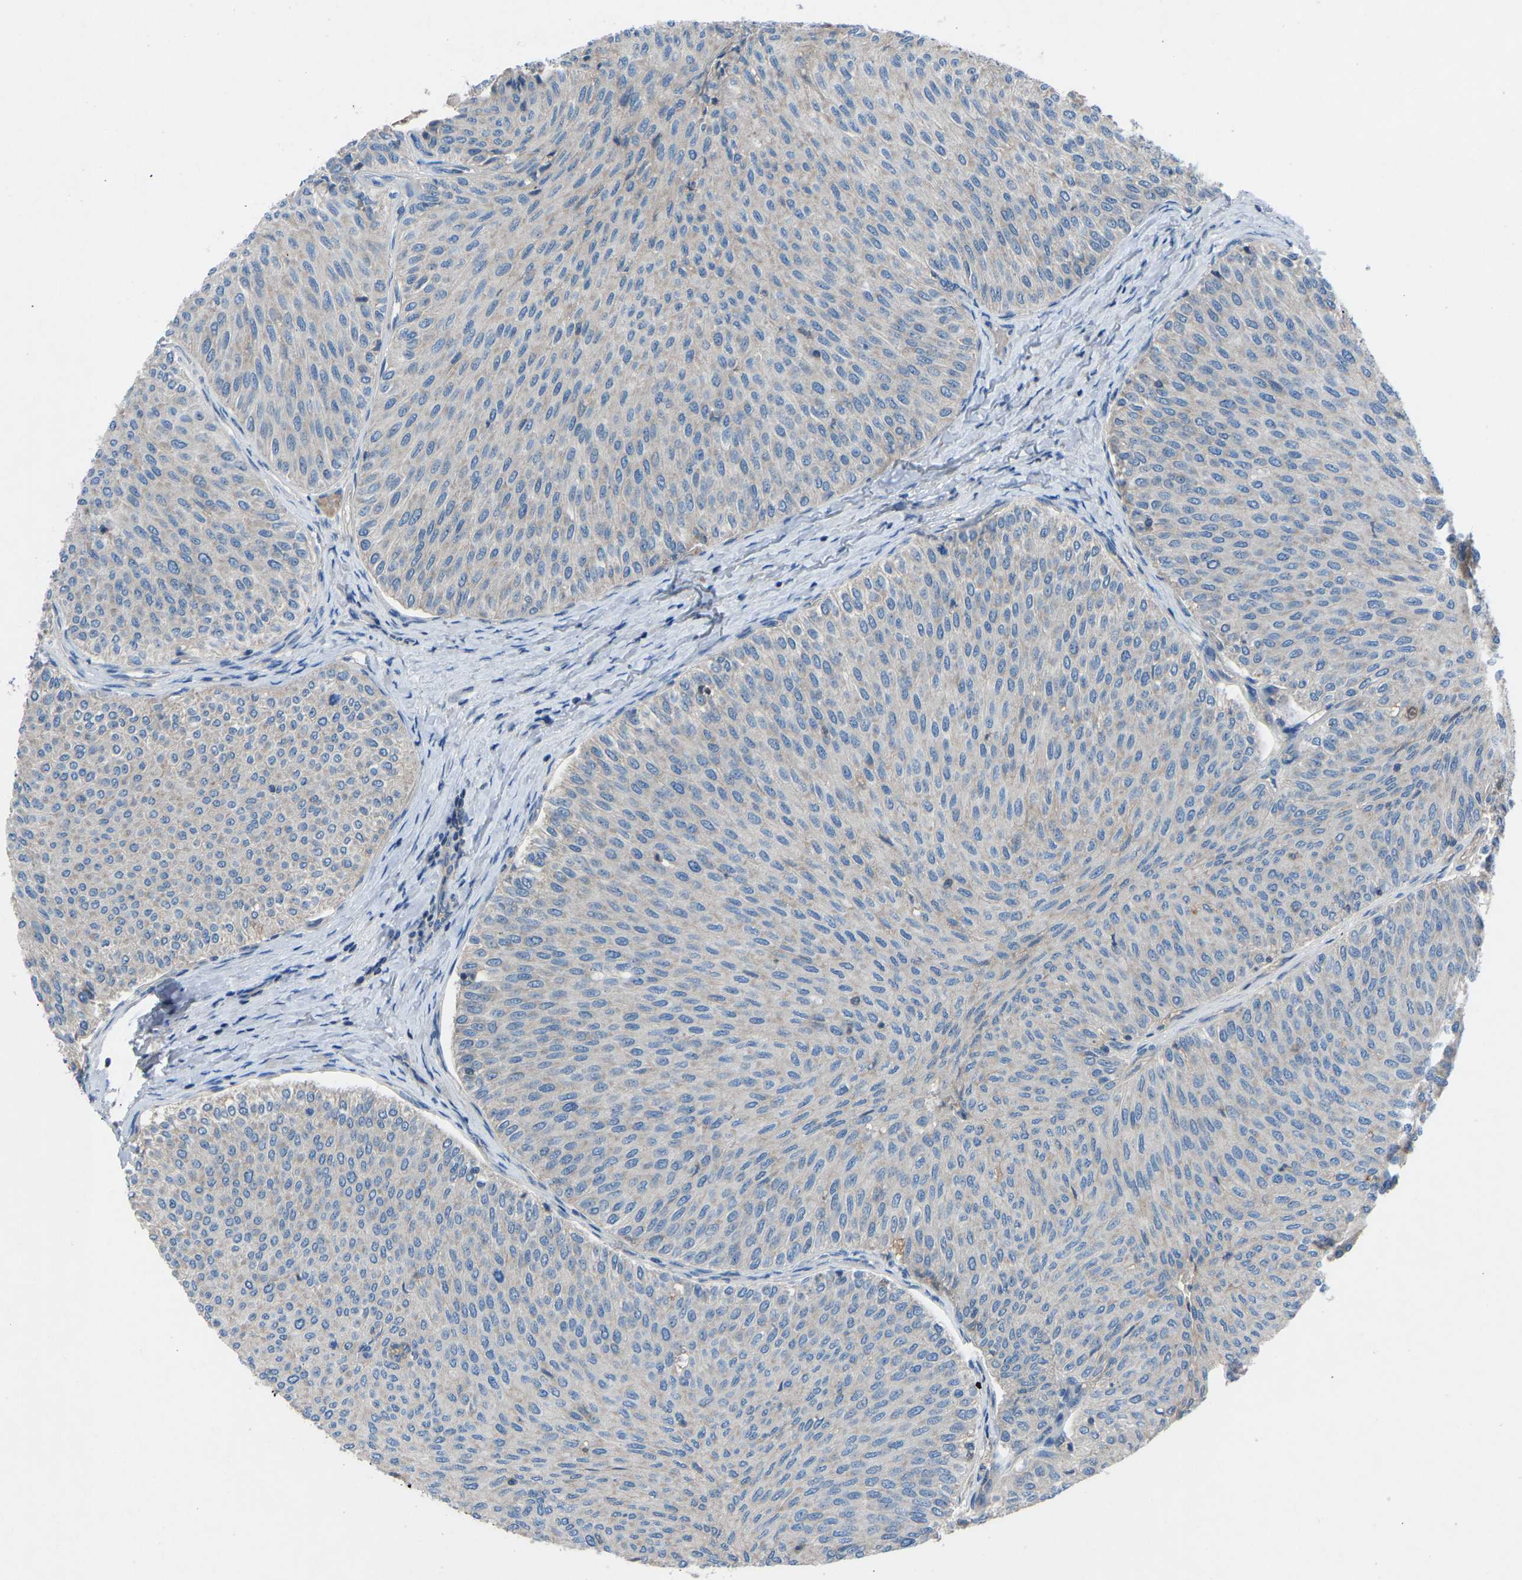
{"staining": {"intensity": "weak", "quantity": "<25%", "location": "cytoplasmic/membranous"}, "tissue": "urothelial cancer", "cell_type": "Tumor cells", "image_type": "cancer", "snomed": [{"axis": "morphology", "description": "Urothelial carcinoma, Low grade"}, {"axis": "topography", "description": "Urinary bladder"}], "caption": "Urothelial cancer was stained to show a protein in brown. There is no significant expression in tumor cells.", "gene": "GRK6", "patient": {"sex": "male", "age": 78}}